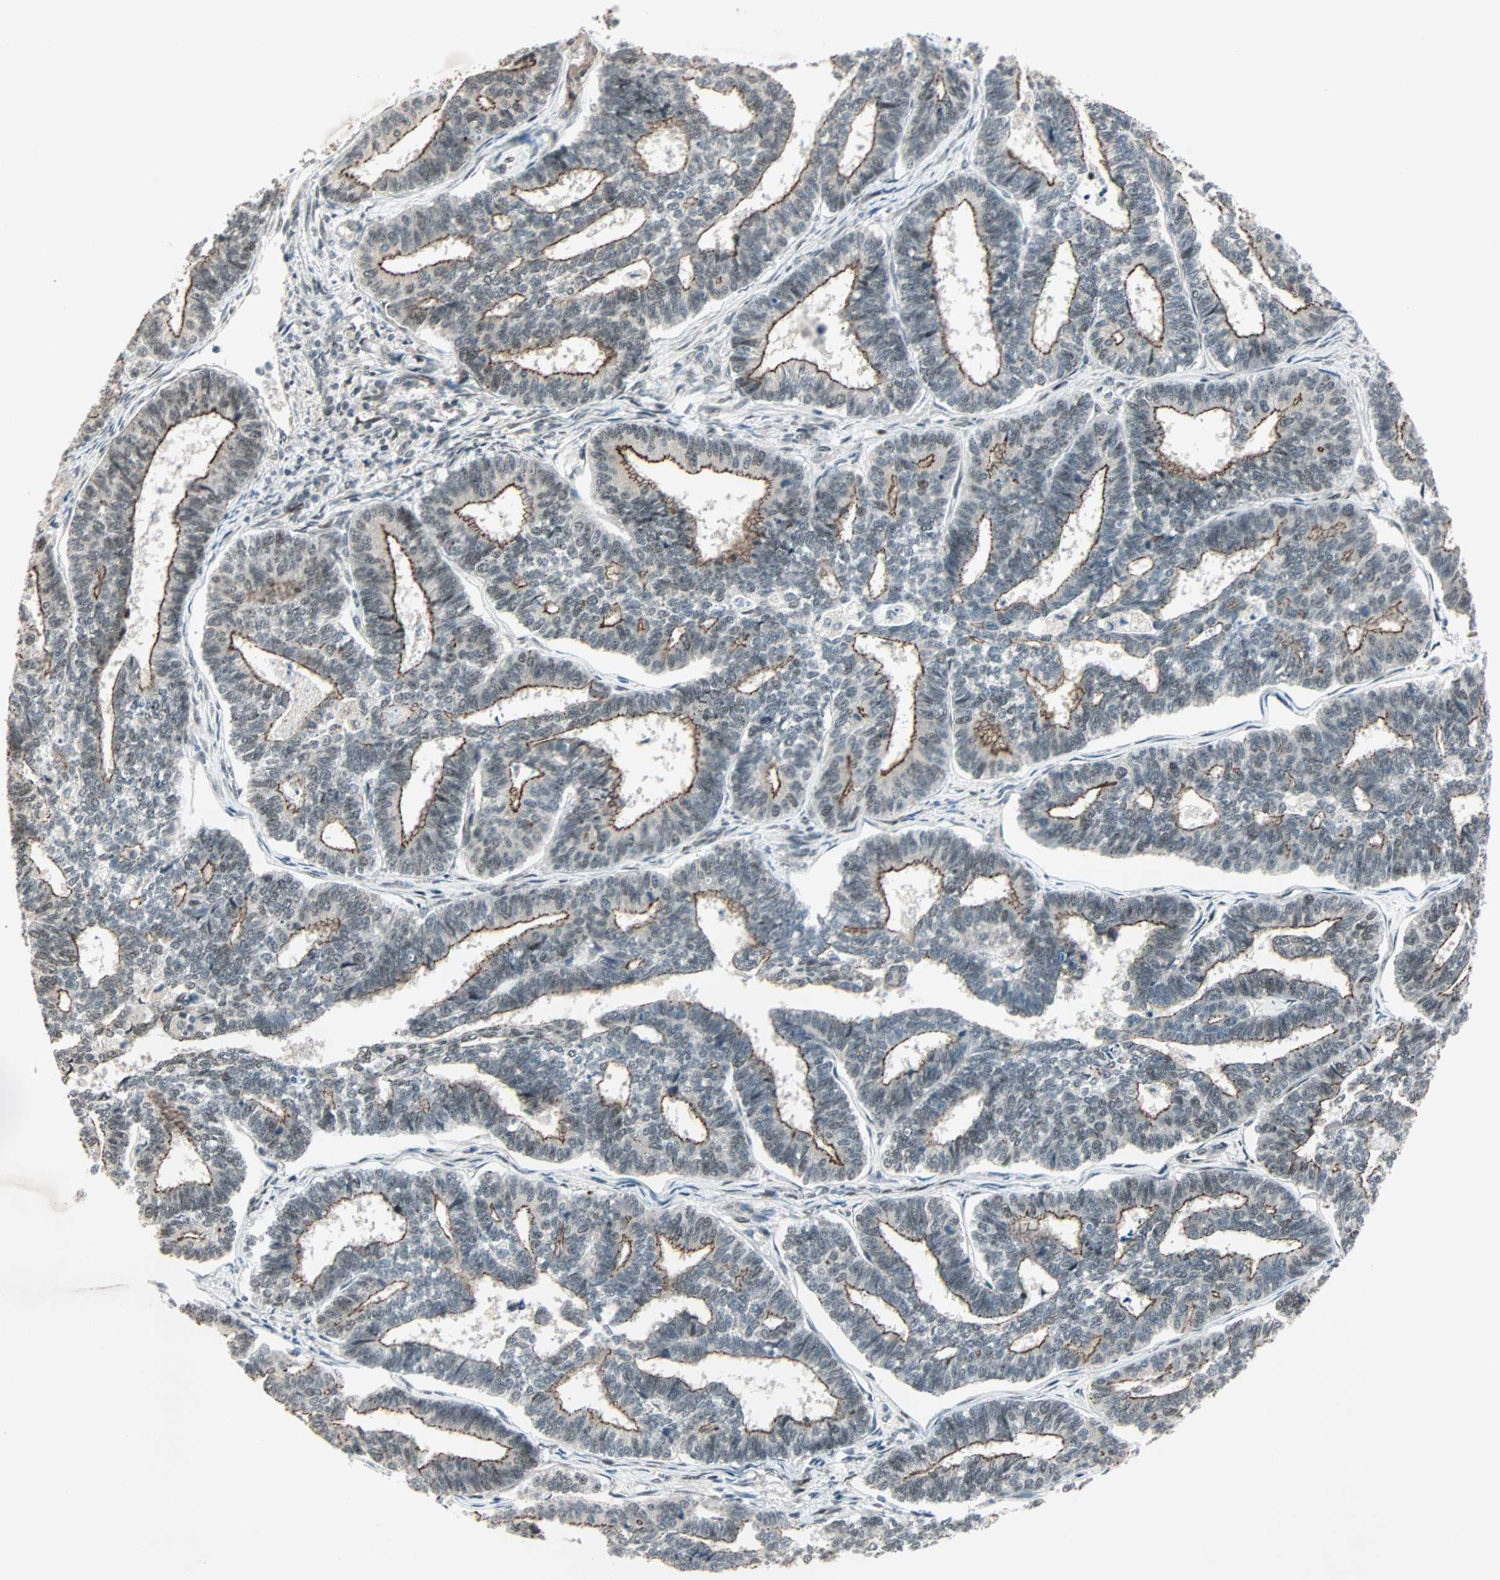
{"staining": {"intensity": "moderate", "quantity": "25%-75%", "location": "cytoplasmic/membranous"}, "tissue": "endometrial cancer", "cell_type": "Tumor cells", "image_type": "cancer", "snomed": [{"axis": "morphology", "description": "Adenocarcinoma, NOS"}, {"axis": "topography", "description": "Endometrium"}], "caption": "Human endometrial adenocarcinoma stained with a protein marker demonstrates moderate staining in tumor cells.", "gene": "CBX4", "patient": {"sex": "female", "age": 70}}